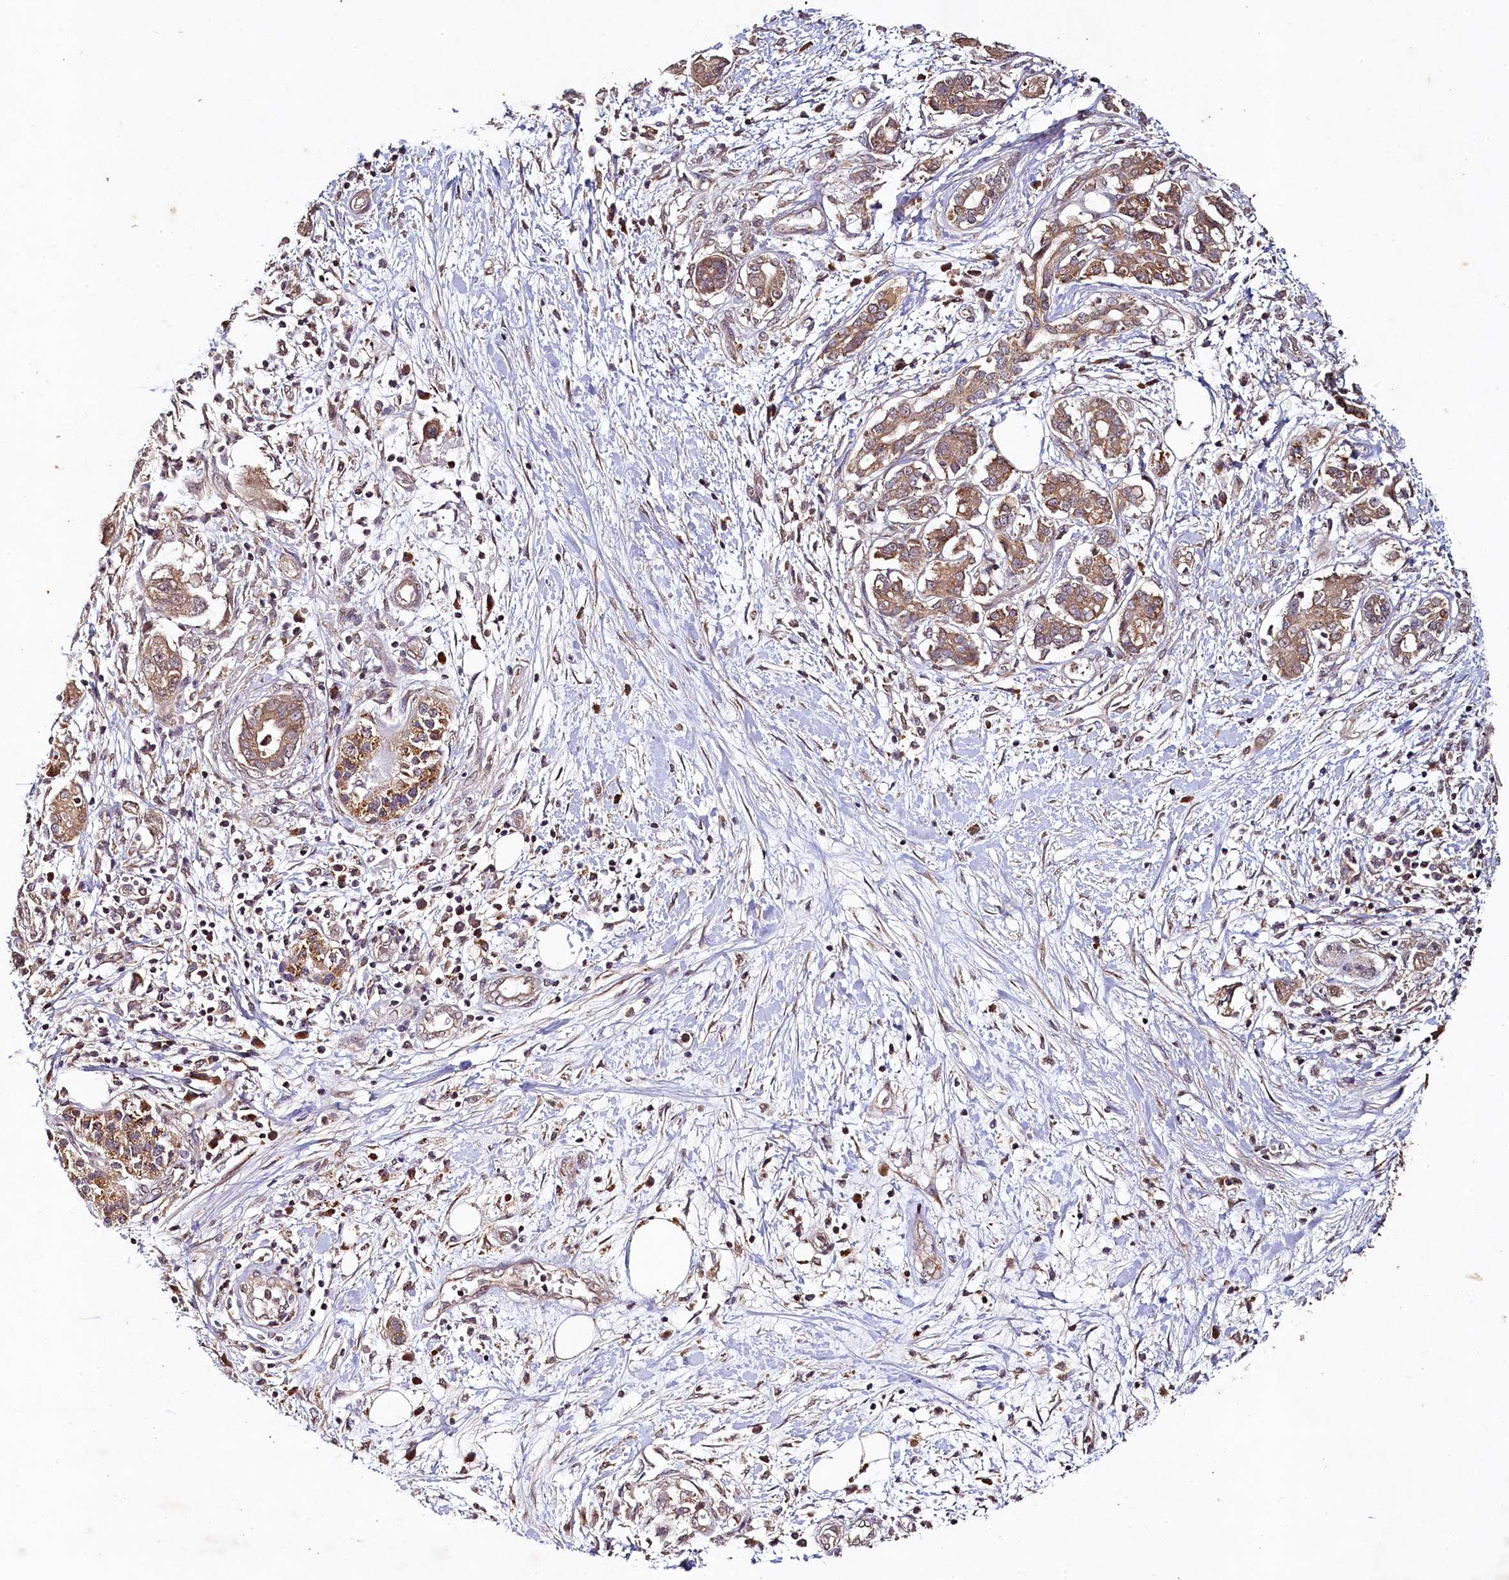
{"staining": {"intensity": "moderate", "quantity": ">75%", "location": "cytoplasmic/membranous"}, "tissue": "pancreatic cancer", "cell_type": "Tumor cells", "image_type": "cancer", "snomed": [{"axis": "morphology", "description": "Adenocarcinoma, NOS"}, {"axis": "topography", "description": "Pancreas"}], "caption": "Immunohistochemistry of human pancreatic cancer reveals medium levels of moderate cytoplasmic/membranous positivity in about >75% of tumor cells.", "gene": "SEC24C", "patient": {"sex": "female", "age": 73}}